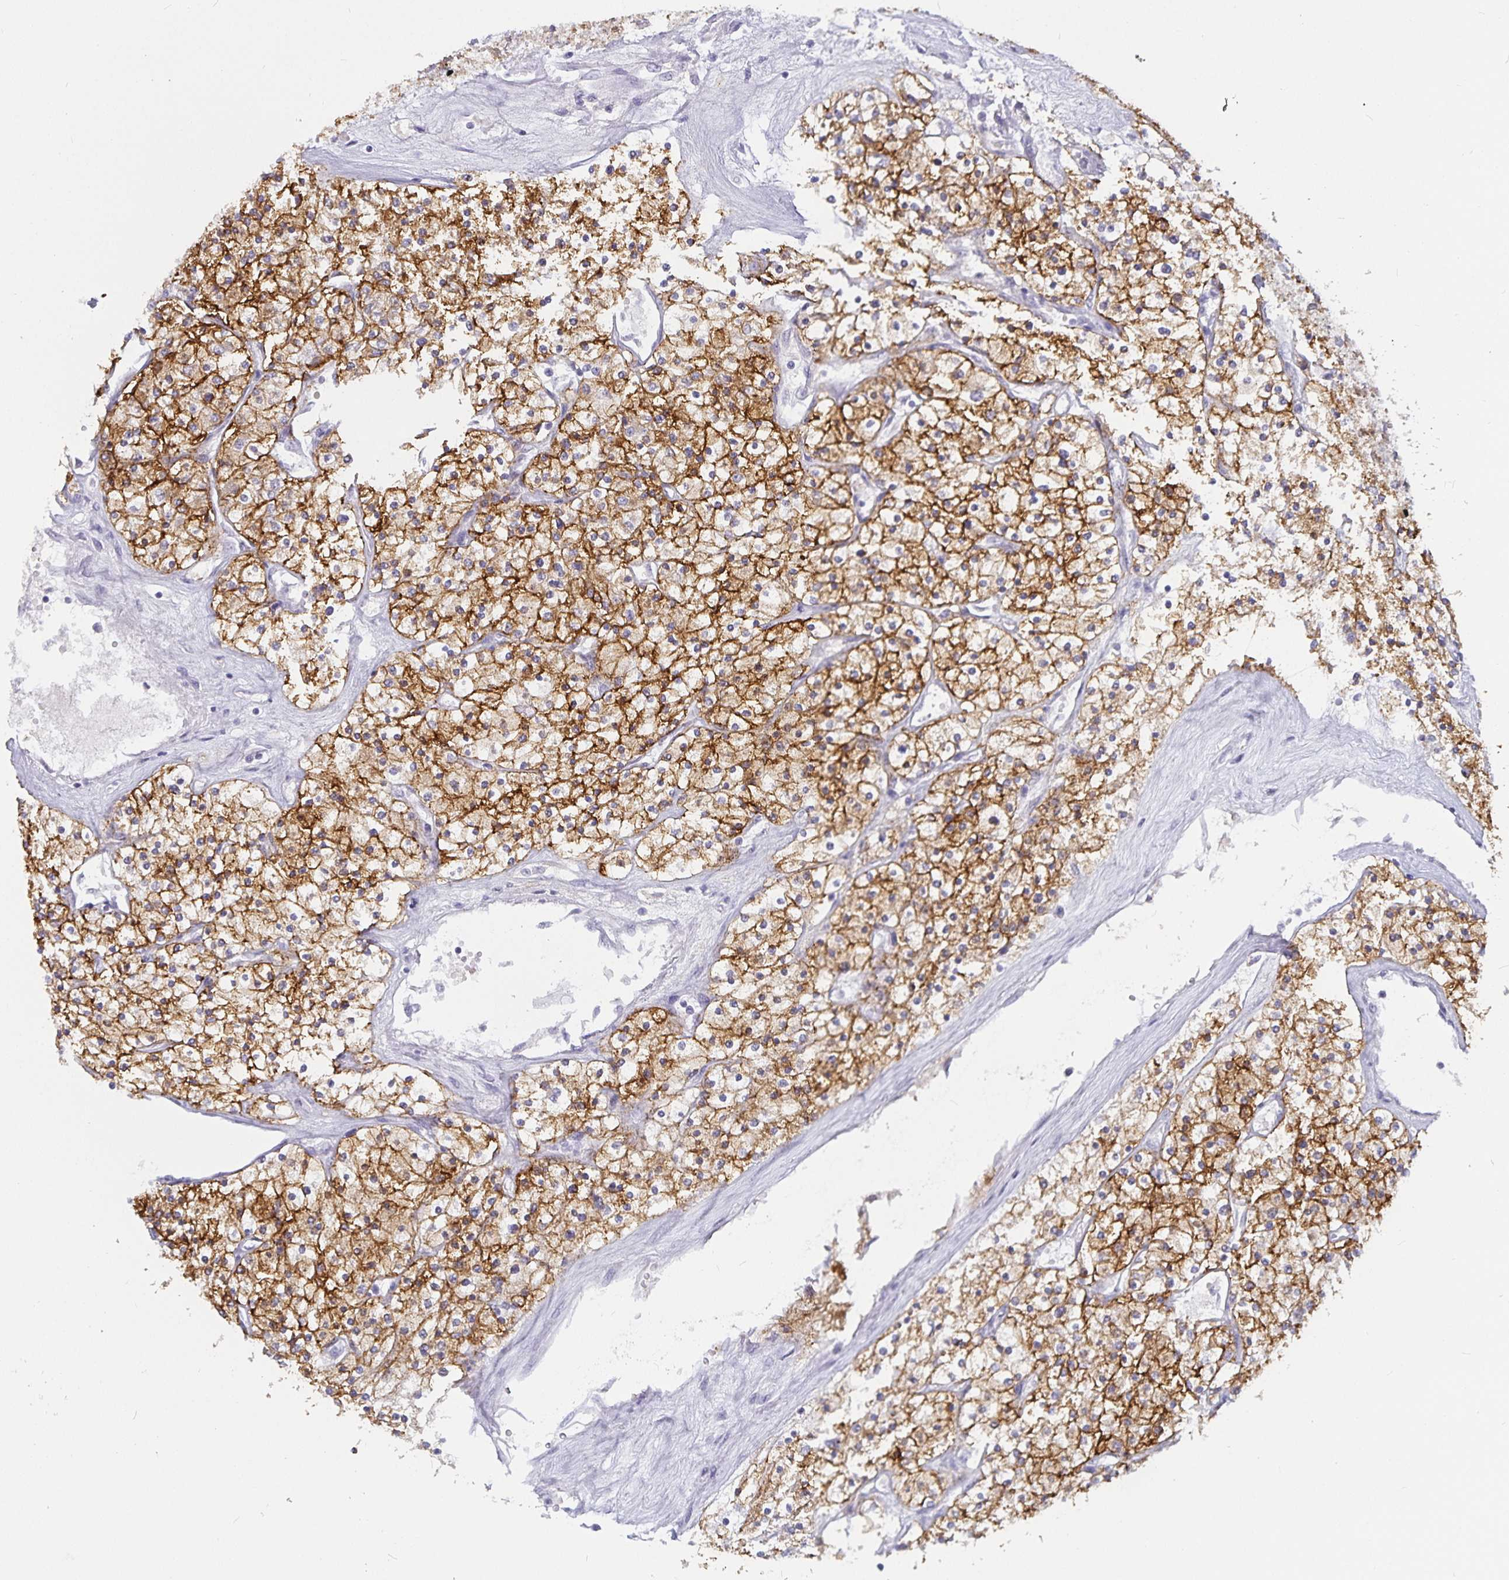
{"staining": {"intensity": "moderate", "quantity": ">75%", "location": "cytoplasmic/membranous"}, "tissue": "renal cancer", "cell_type": "Tumor cells", "image_type": "cancer", "snomed": [{"axis": "morphology", "description": "Adenocarcinoma, NOS"}, {"axis": "topography", "description": "Kidney"}], "caption": "Immunohistochemistry staining of renal cancer (adenocarcinoma), which shows medium levels of moderate cytoplasmic/membranous positivity in about >75% of tumor cells indicating moderate cytoplasmic/membranous protein staining. The staining was performed using DAB (3,3'-diaminobenzidine) (brown) for protein detection and nuclei were counterstained in hematoxylin (blue).", "gene": "CA12", "patient": {"sex": "male", "age": 80}}